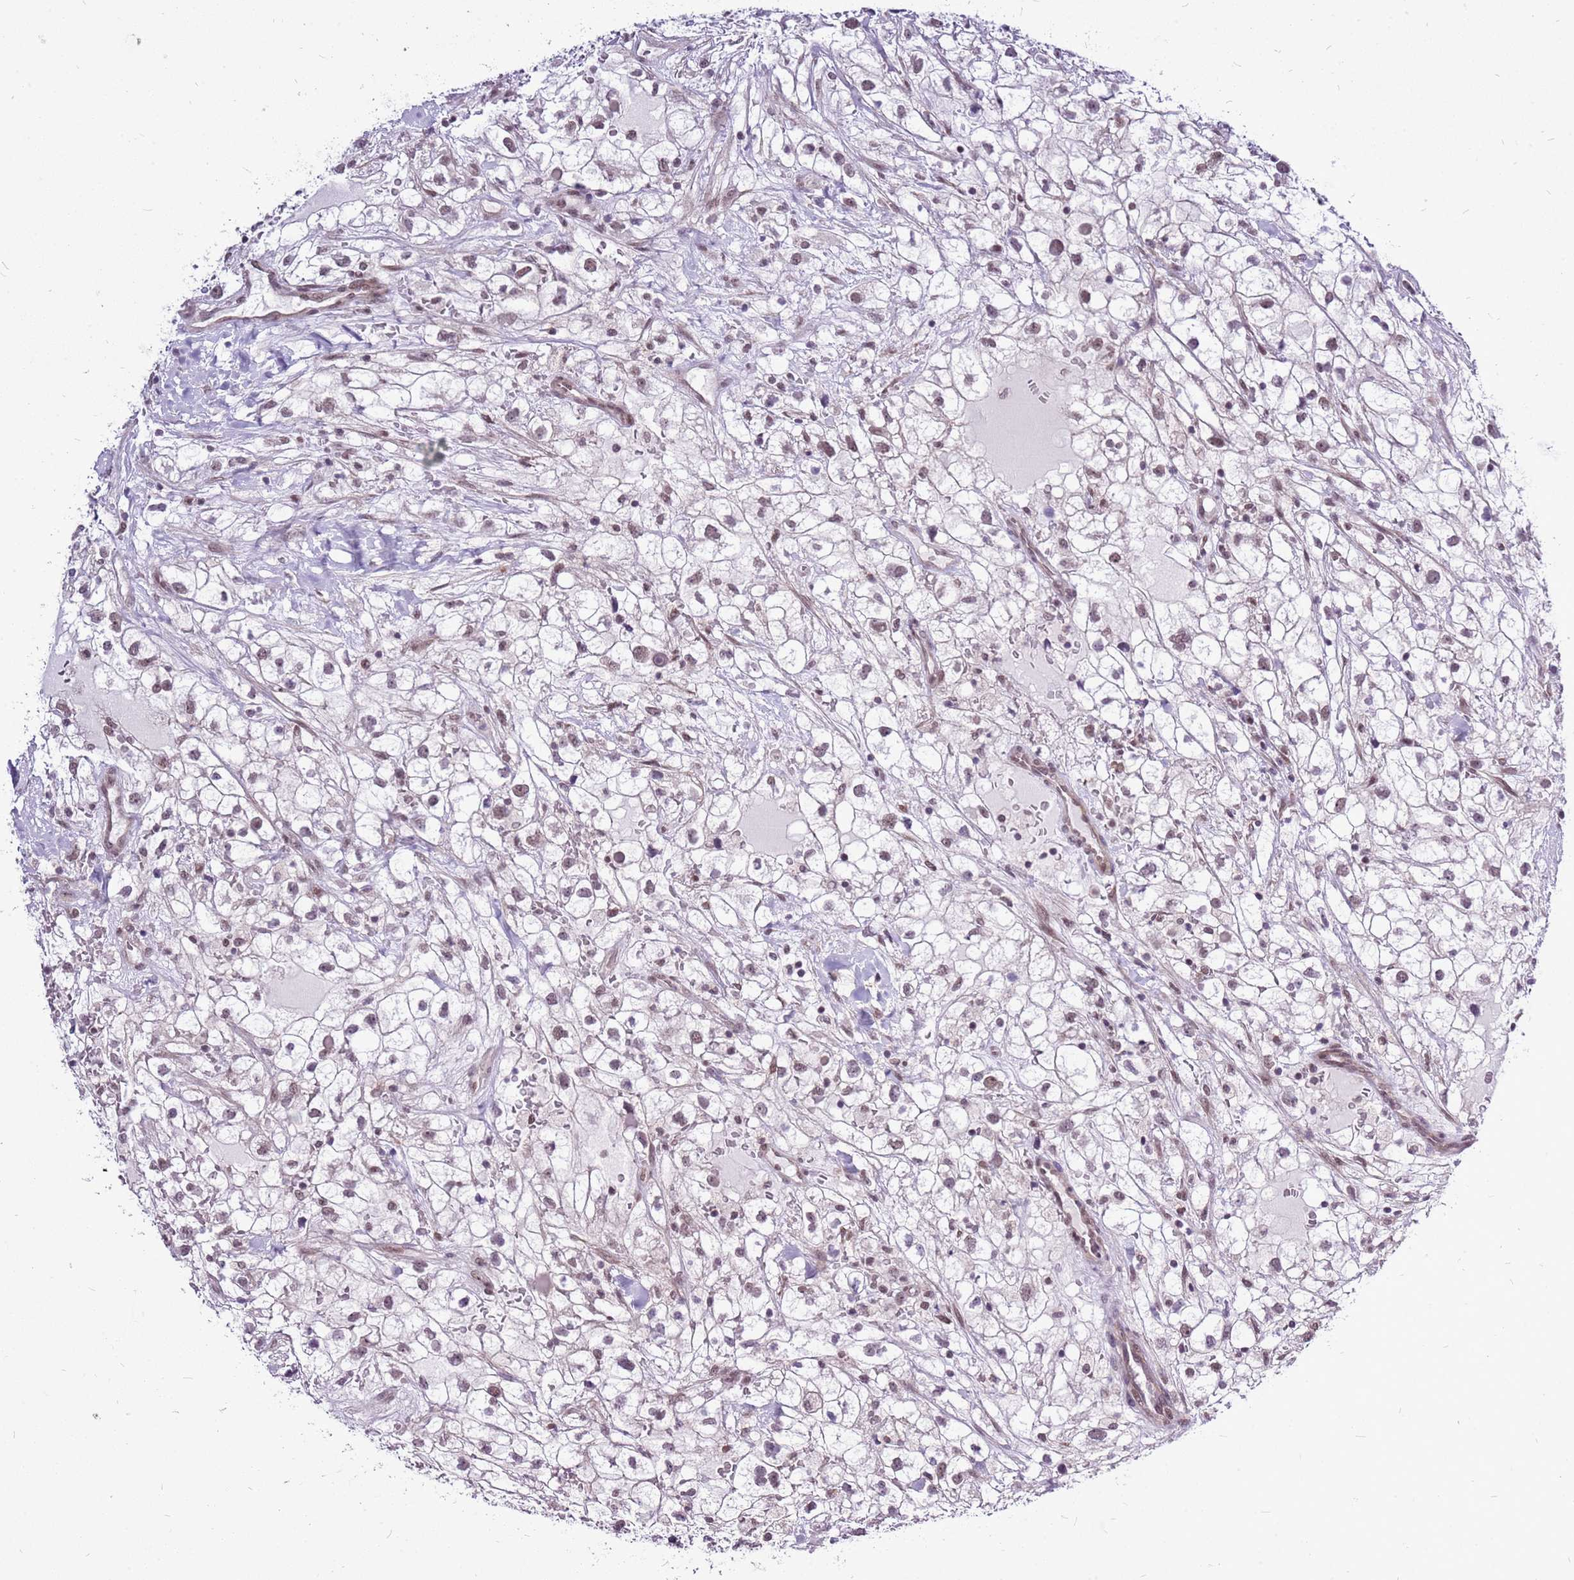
{"staining": {"intensity": "weak", "quantity": ">75%", "location": "nuclear"}, "tissue": "renal cancer", "cell_type": "Tumor cells", "image_type": "cancer", "snomed": [{"axis": "morphology", "description": "Adenocarcinoma, NOS"}, {"axis": "topography", "description": "Kidney"}], "caption": "This photomicrograph demonstrates renal cancer stained with IHC to label a protein in brown. The nuclear of tumor cells show weak positivity for the protein. Nuclei are counter-stained blue.", "gene": "CCDC166", "patient": {"sex": "male", "age": 59}}